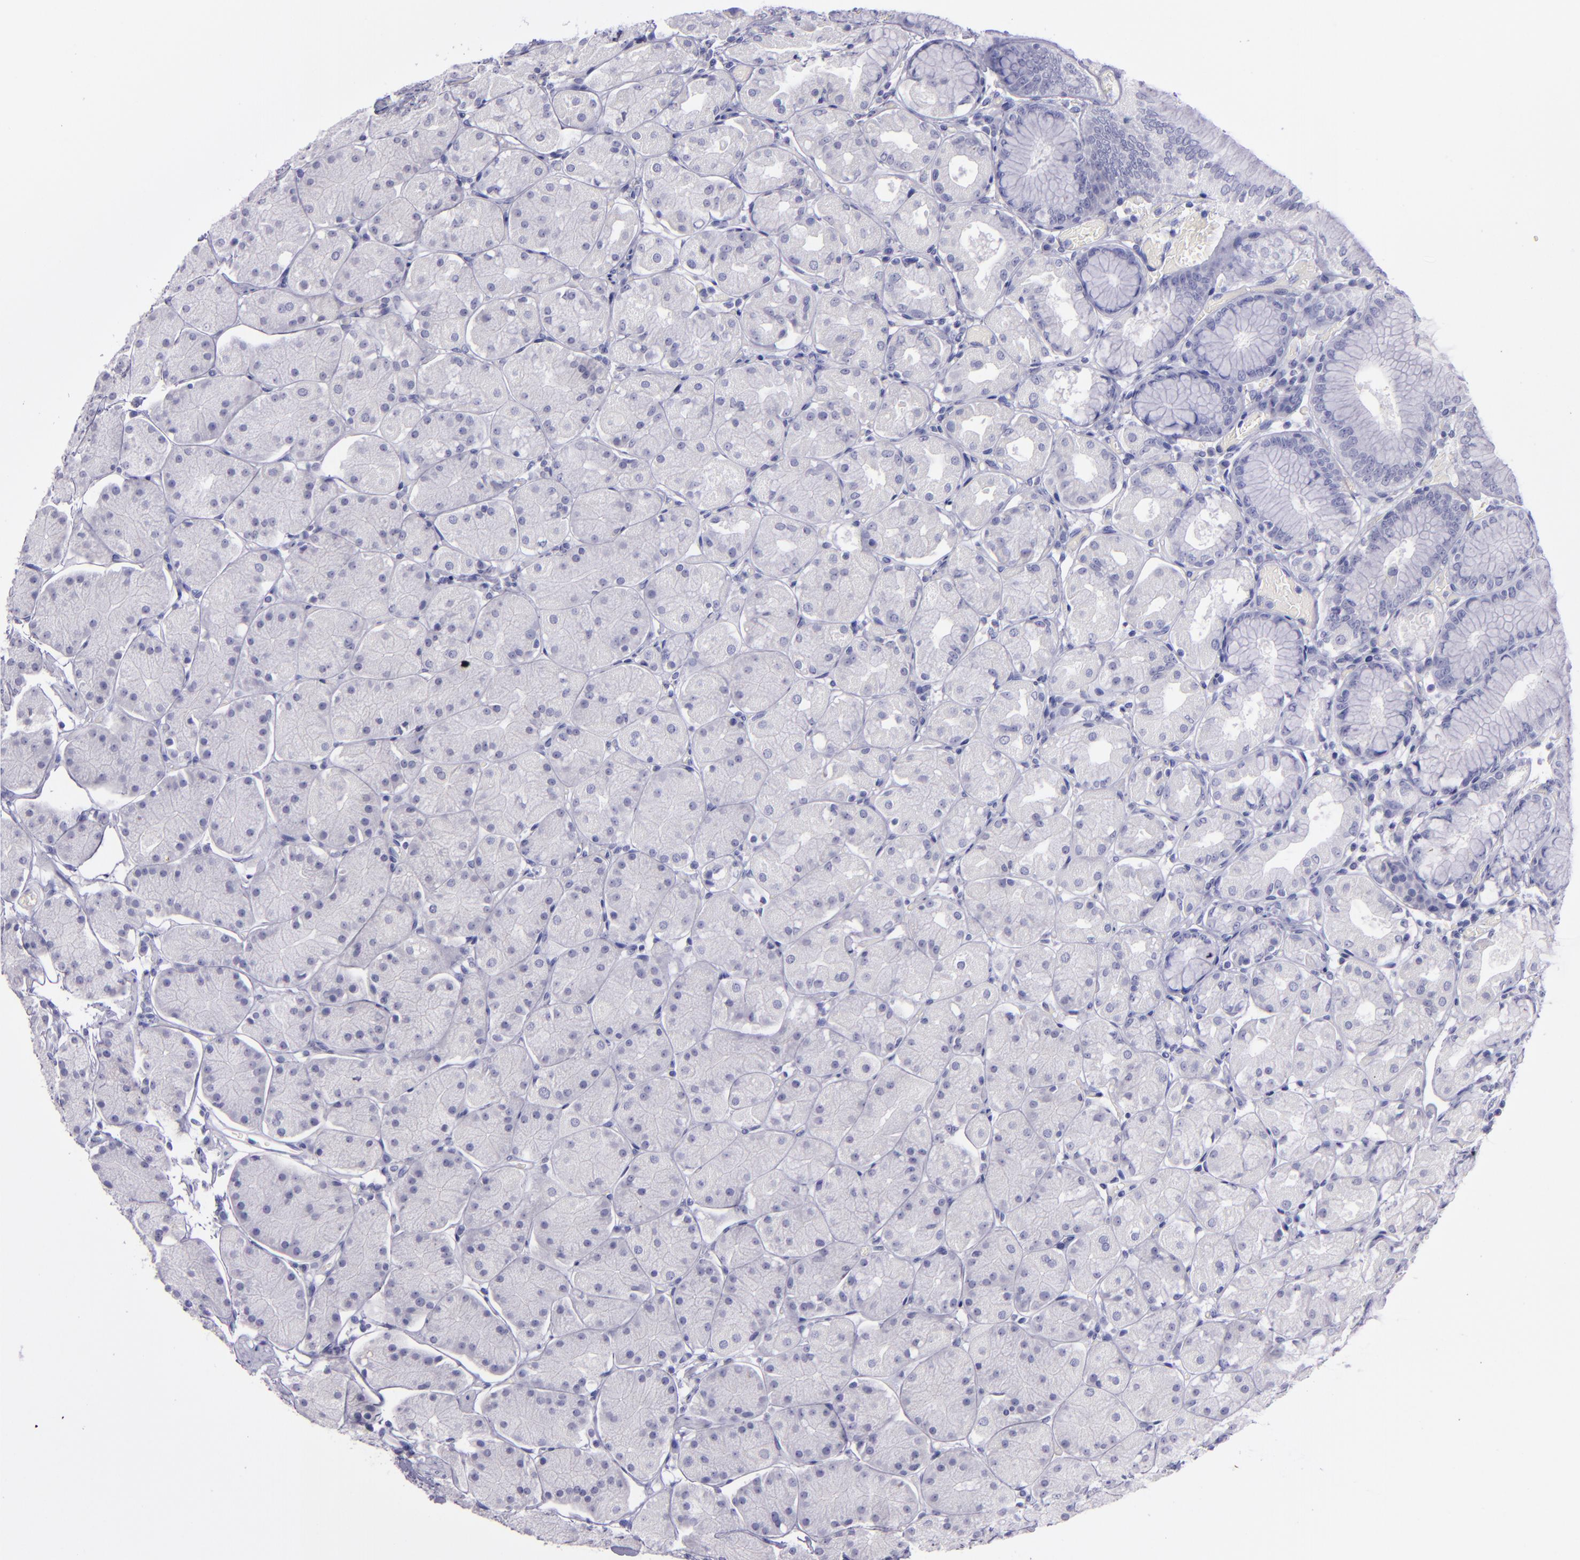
{"staining": {"intensity": "negative", "quantity": "none", "location": "none"}, "tissue": "stomach", "cell_type": "Glandular cells", "image_type": "normal", "snomed": [{"axis": "morphology", "description": "Normal tissue, NOS"}, {"axis": "topography", "description": "Stomach, upper"}, {"axis": "topography", "description": "Stomach"}], "caption": "Normal stomach was stained to show a protein in brown. There is no significant expression in glandular cells. (Brightfield microscopy of DAB IHC at high magnification).", "gene": "TNNT3", "patient": {"sex": "male", "age": 76}}